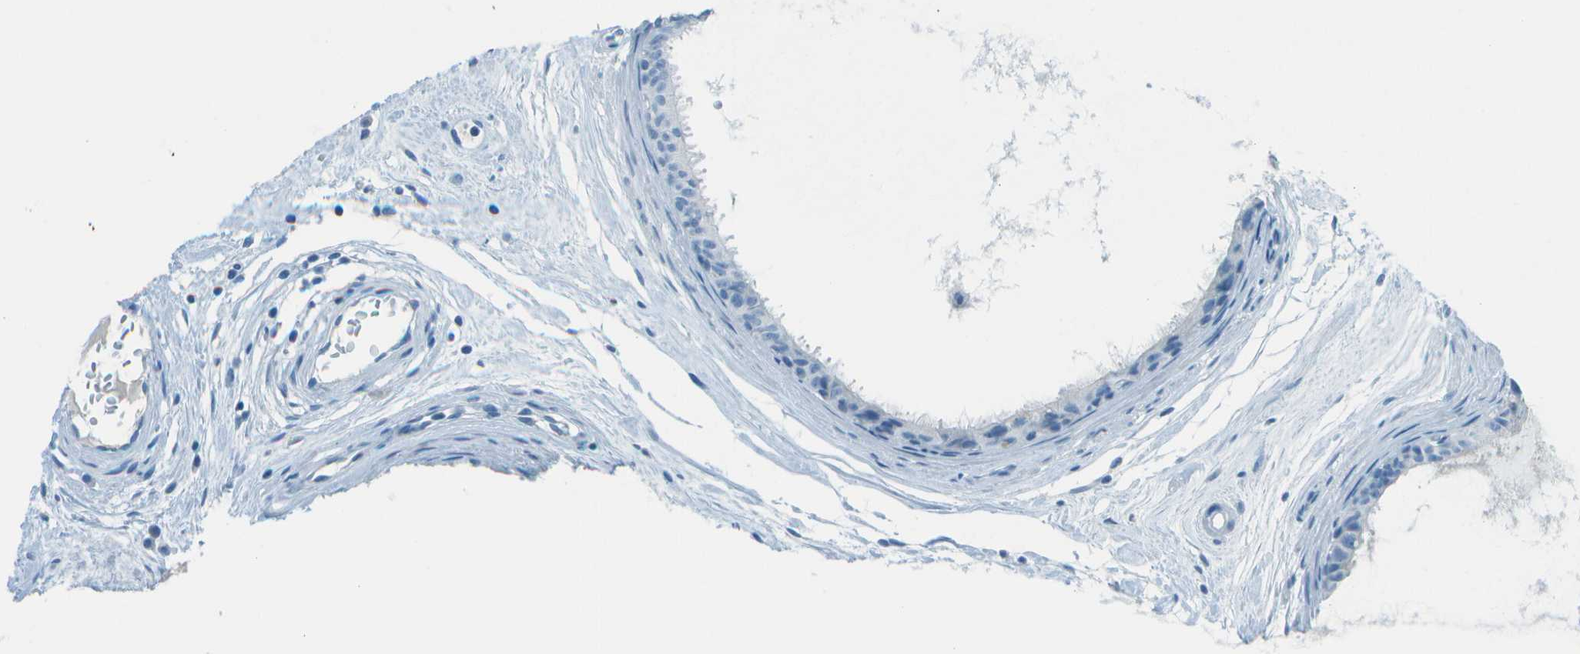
{"staining": {"intensity": "negative", "quantity": "none", "location": "none"}, "tissue": "epididymis", "cell_type": "Glandular cells", "image_type": "normal", "snomed": [{"axis": "morphology", "description": "Normal tissue, NOS"}, {"axis": "morphology", "description": "Inflammation, NOS"}, {"axis": "topography", "description": "Epididymis"}], "caption": "The image displays no significant staining in glandular cells of epididymis. The staining was performed using DAB (3,3'-diaminobenzidine) to visualize the protein expression in brown, while the nuclei were stained in blue with hematoxylin (Magnification: 20x).", "gene": "FGF1", "patient": {"sex": "male", "age": 85}}